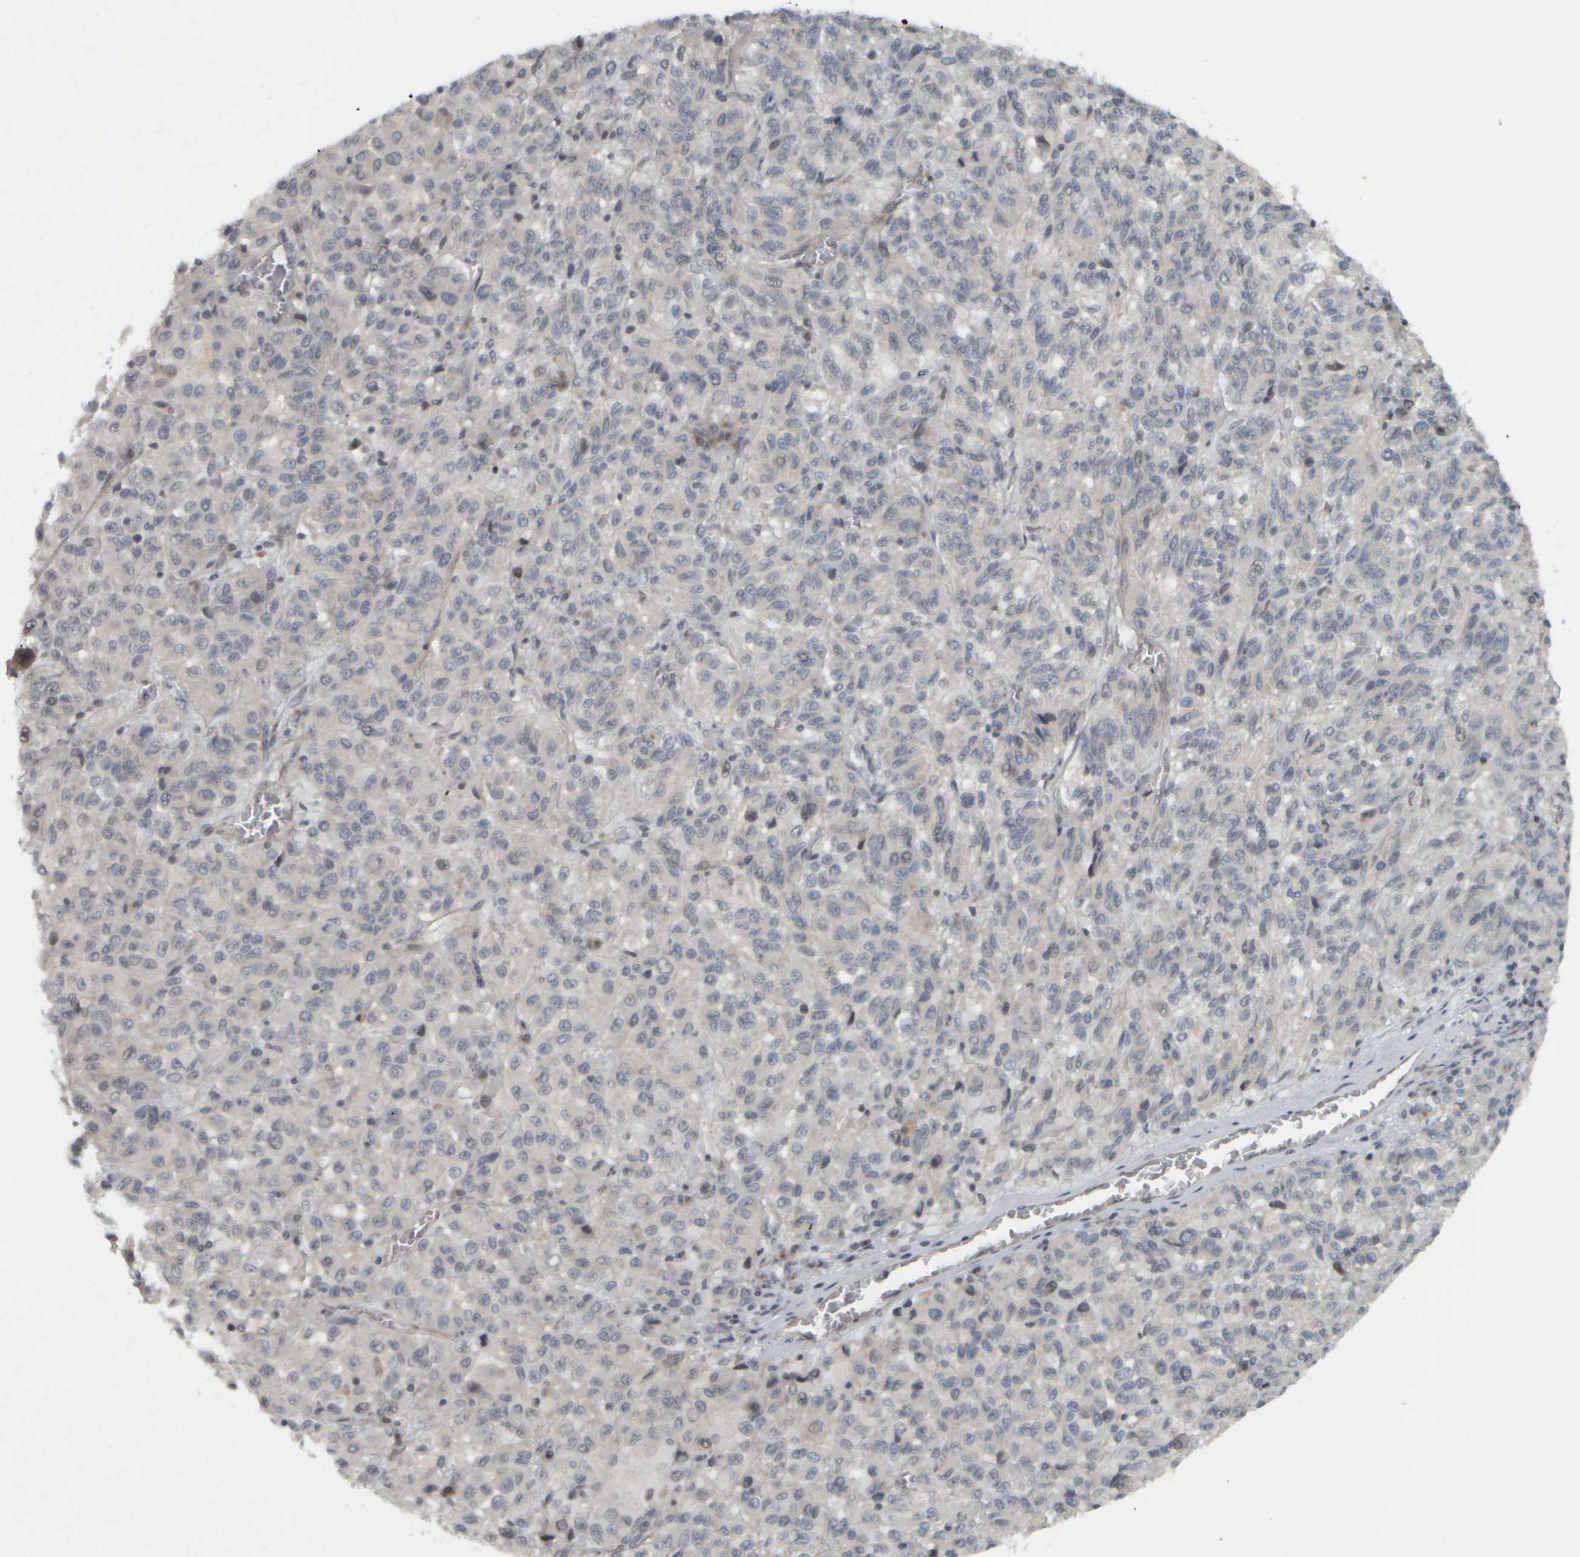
{"staining": {"intensity": "negative", "quantity": "none", "location": "none"}, "tissue": "skin cancer", "cell_type": "Tumor cells", "image_type": "cancer", "snomed": [{"axis": "morphology", "description": "Squamous cell carcinoma, NOS"}, {"axis": "topography", "description": "Skin"}], "caption": "Tumor cells show no significant protein expression in skin cancer (squamous cell carcinoma).", "gene": "NAPG", "patient": {"sex": "female", "age": 73}}